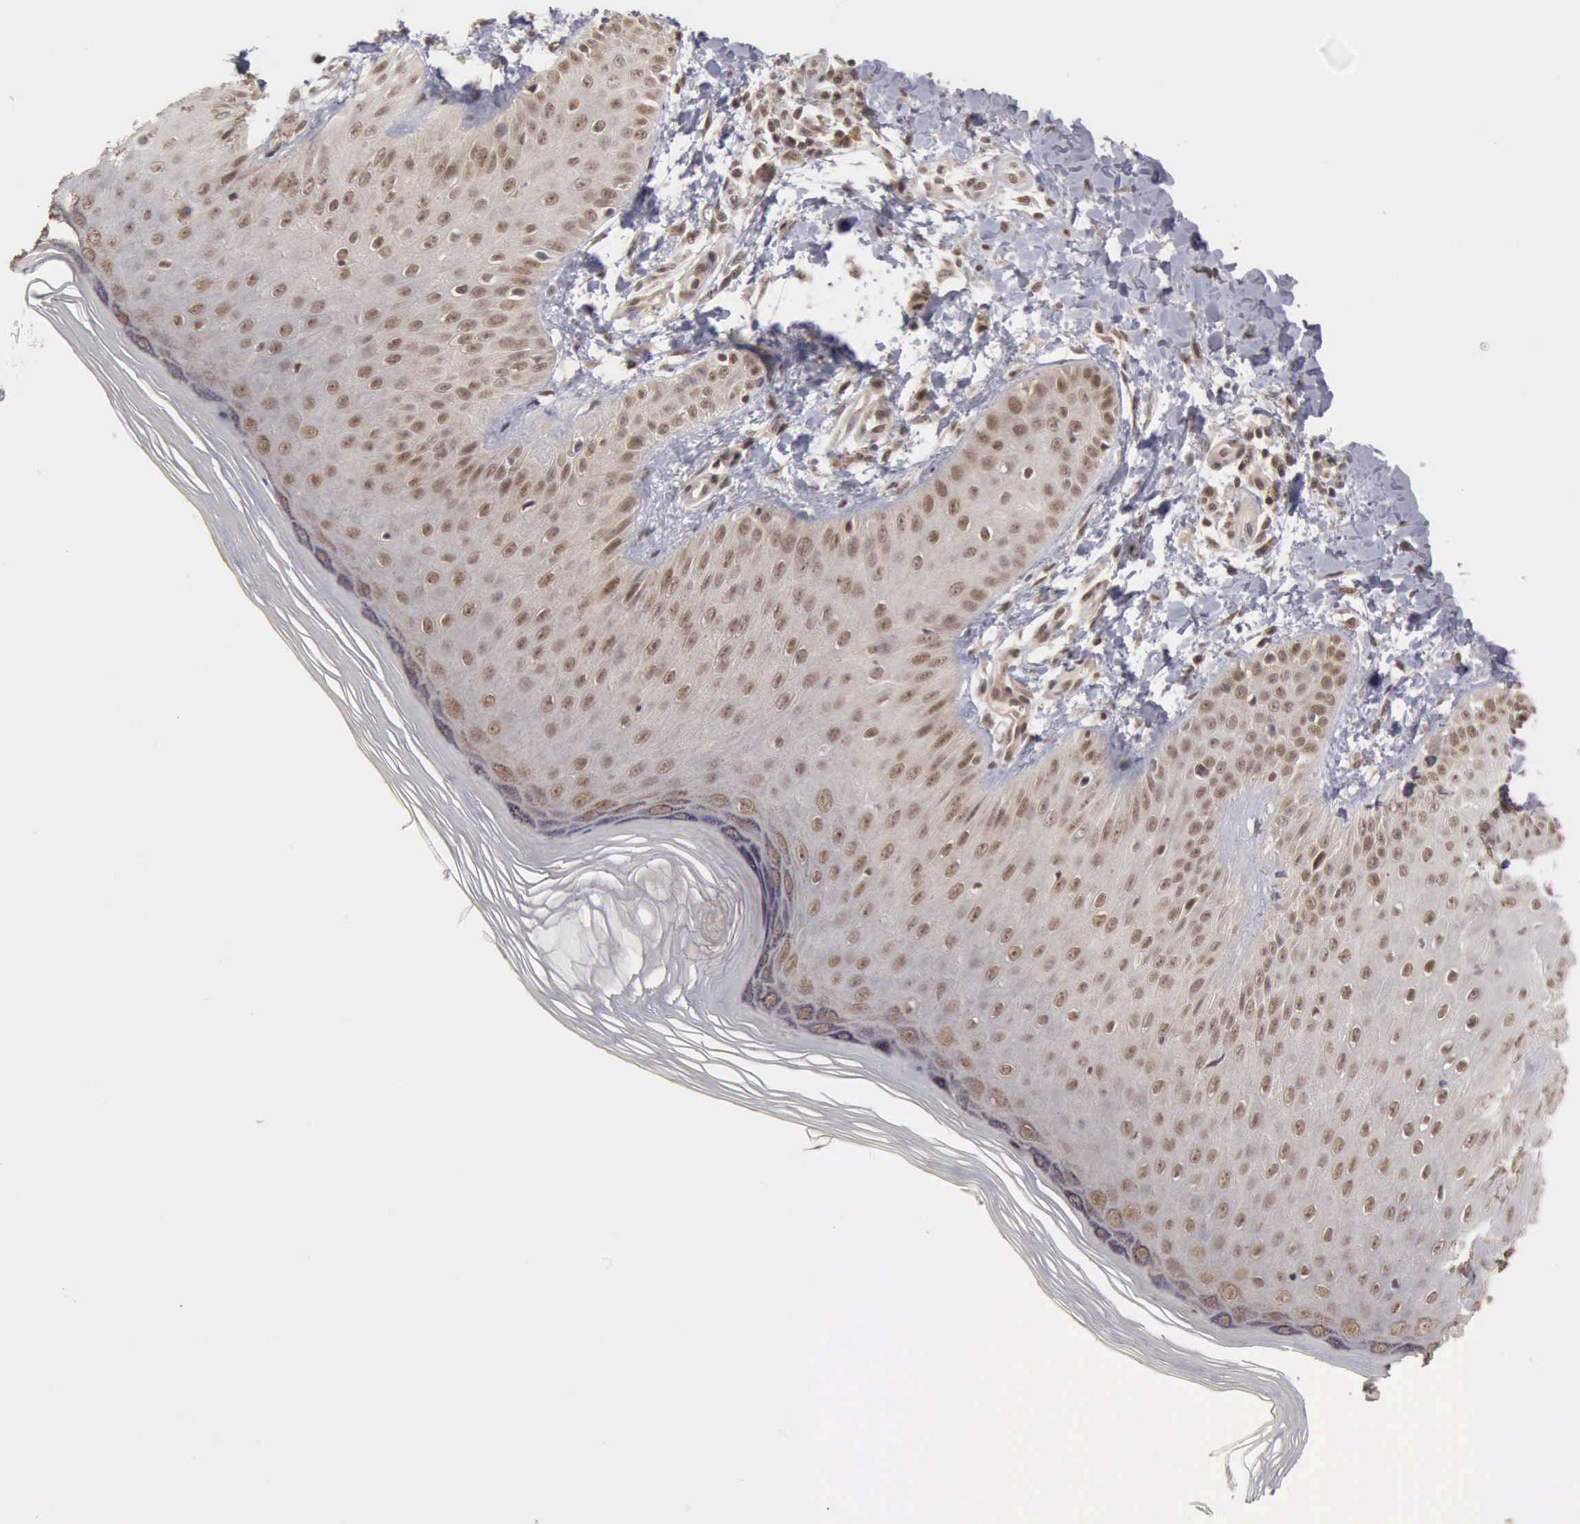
{"staining": {"intensity": "moderate", "quantity": "25%-75%", "location": "cytoplasmic/membranous,nuclear"}, "tissue": "skin", "cell_type": "Epidermal cells", "image_type": "normal", "snomed": [{"axis": "morphology", "description": "Normal tissue, NOS"}, {"axis": "morphology", "description": "Inflammation, NOS"}, {"axis": "topography", "description": "Soft tissue"}, {"axis": "topography", "description": "Anal"}], "caption": "Skin stained with DAB (3,3'-diaminobenzidine) immunohistochemistry demonstrates medium levels of moderate cytoplasmic/membranous,nuclear expression in approximately 25%-75% of epidermal cells. (brown staining indicates protein expression, while blue staining denotes nuclei).", "gene": "CDKN2A", "patient": {"sex": "female", "age": 15}}